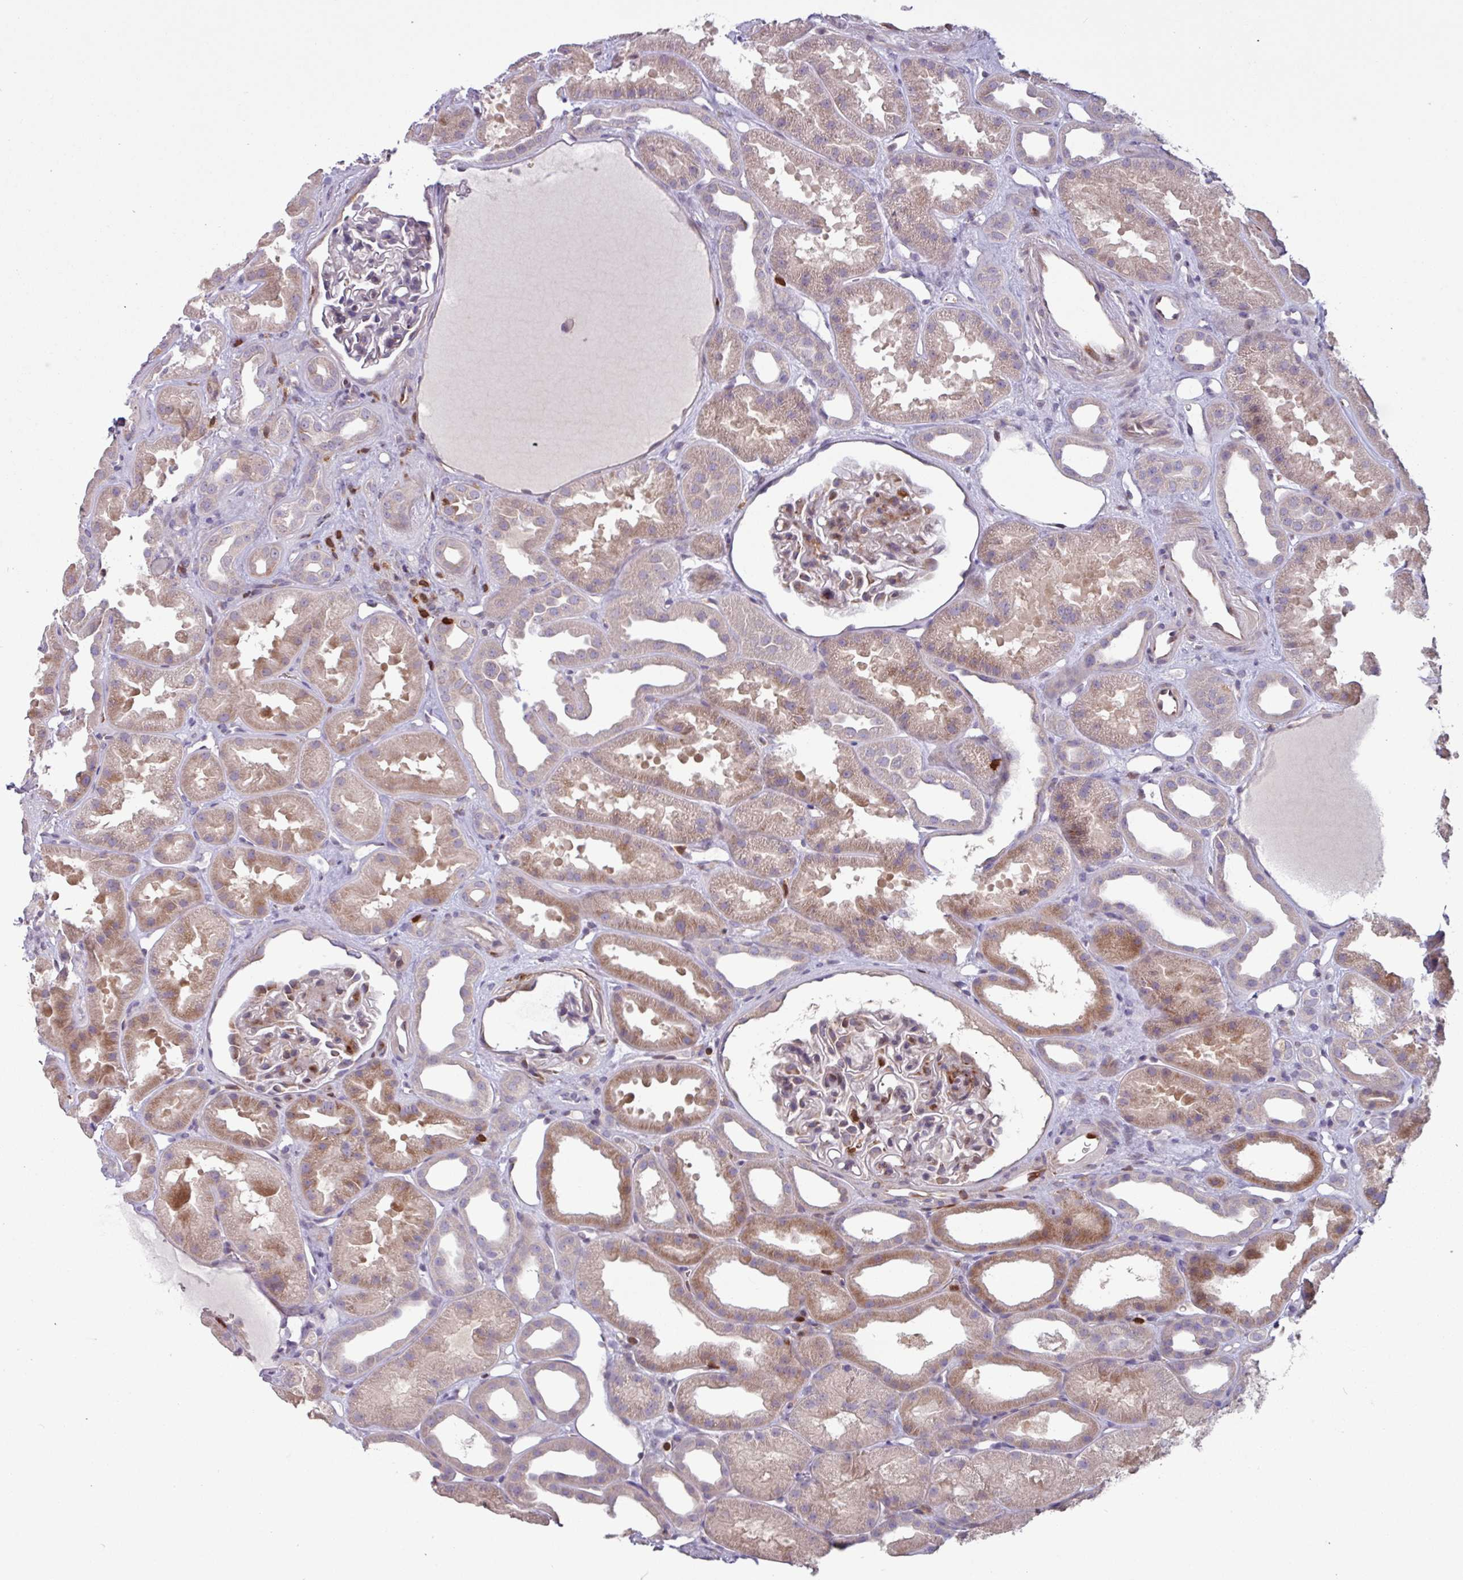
{"staining": {"intensity": "moderate", "quantity": "<25%", "location": "cytoplasmic/membranous"}, "tissue": "kidney", "cell_type": "Cells in glomeruli", "image_type": "normal", "snomed": [{"axis": "morphology", "description": "Normal tissue, NOS"}, {"axis": "topography", "description": "Kidney"}], "caption": "Immunohistochemistry micrograph of unremarkable kidney: human kidney stained using immunohistochemistry (IHC) displays low levels of moderate protein expression localized specifically in the cytoplasmic/membranous of cells in glomeruli, appearing as a cytoplasmic/membranous brown color.", "gene": "SEC61G", "patient": {"sex": "male", "age": 61}}